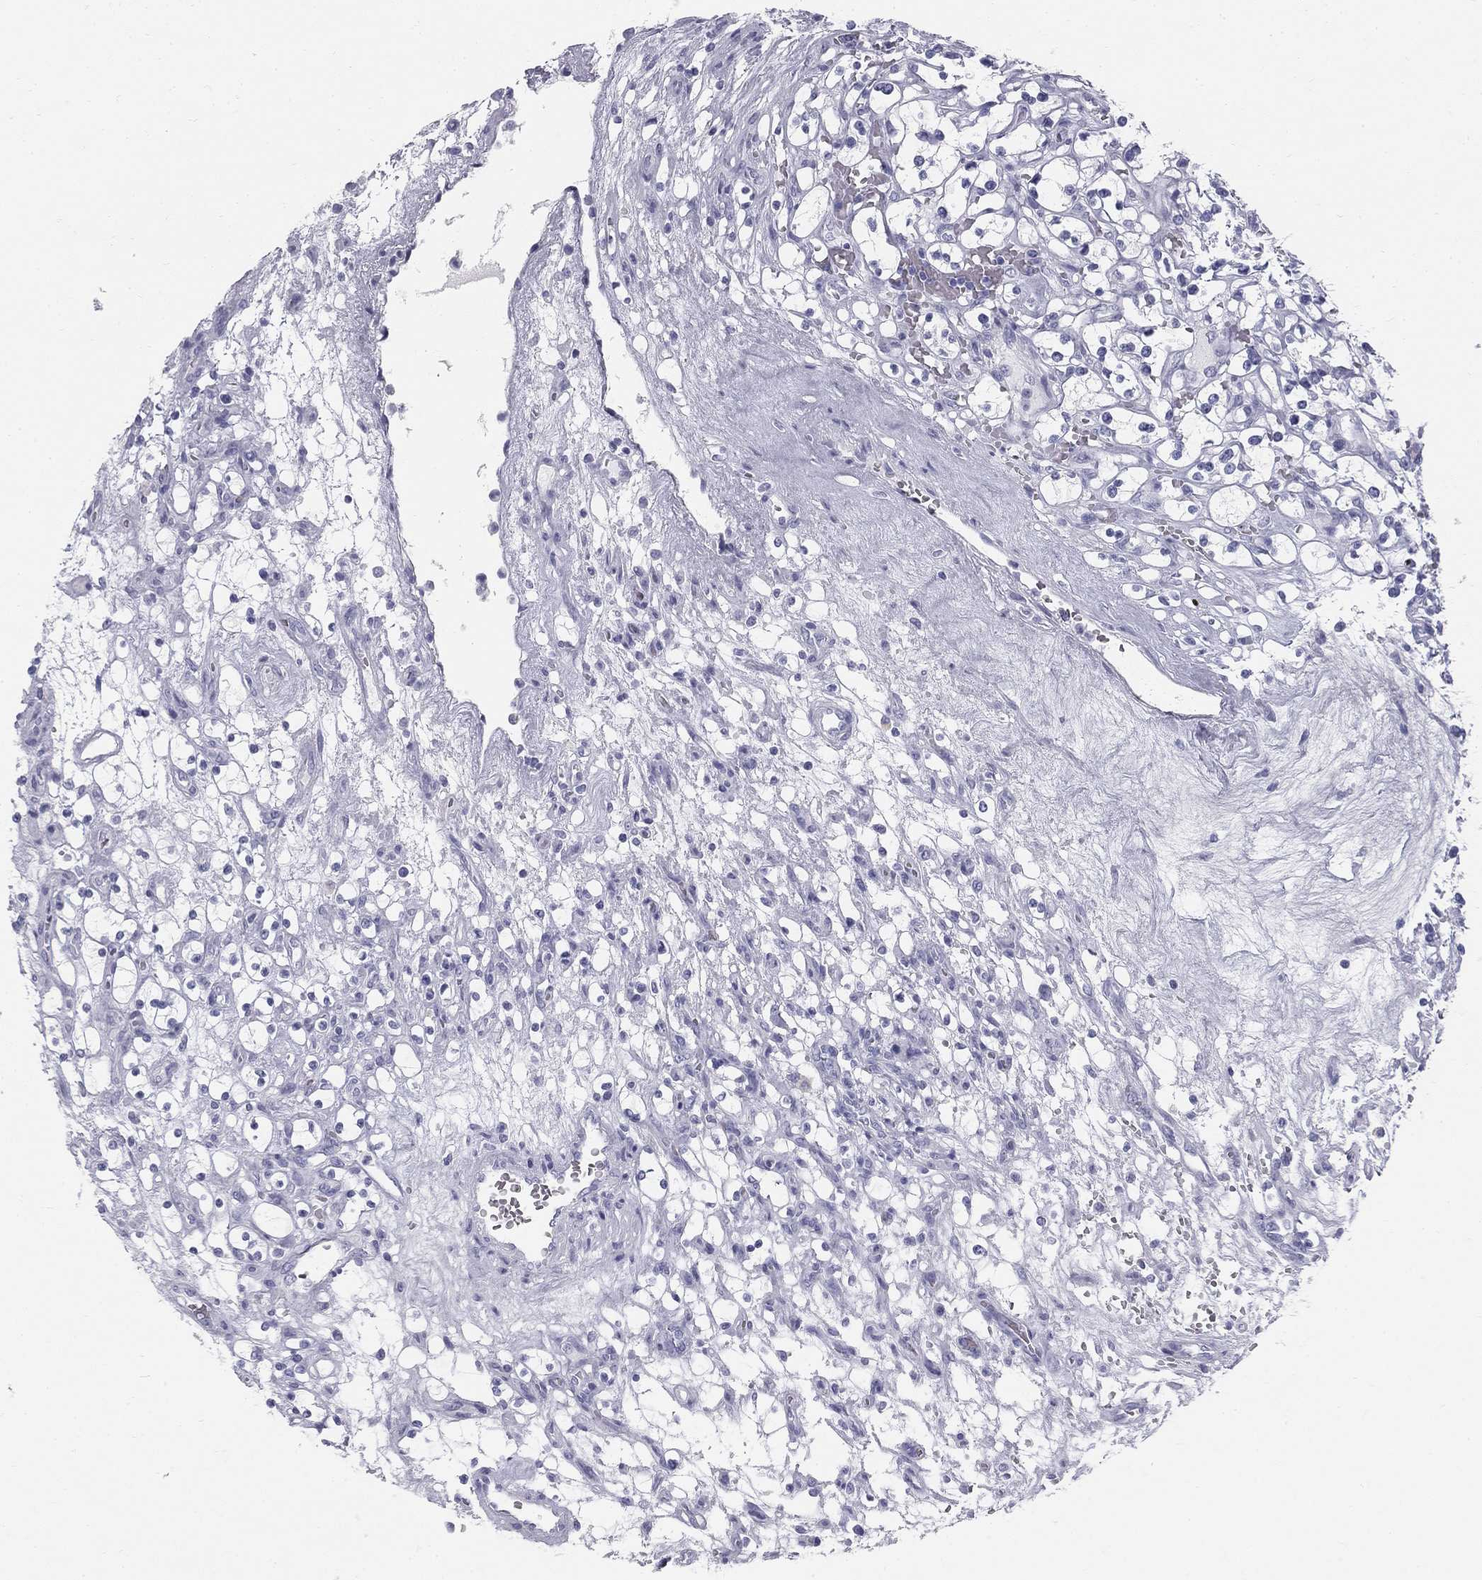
{"staining": {"intensity": "negative", "quantity": "none", "location": "none"}, "tissue": "renal cancer", "cell_type": "Tumor cells", "image_type": "cancer", "snomed": [{"axis": "morphology", "description": "Adenocarcinoma, NOS"}, {"axis": "topography", "description": "Kidney"}], "caption": "Human renal cancer (adenocarcinoma) stained for a protein using immunohistochemistry exhibits no staining in tumor cells.", "gene": "SULT2B1", "patient": {"sex": "female", "age": 69}}